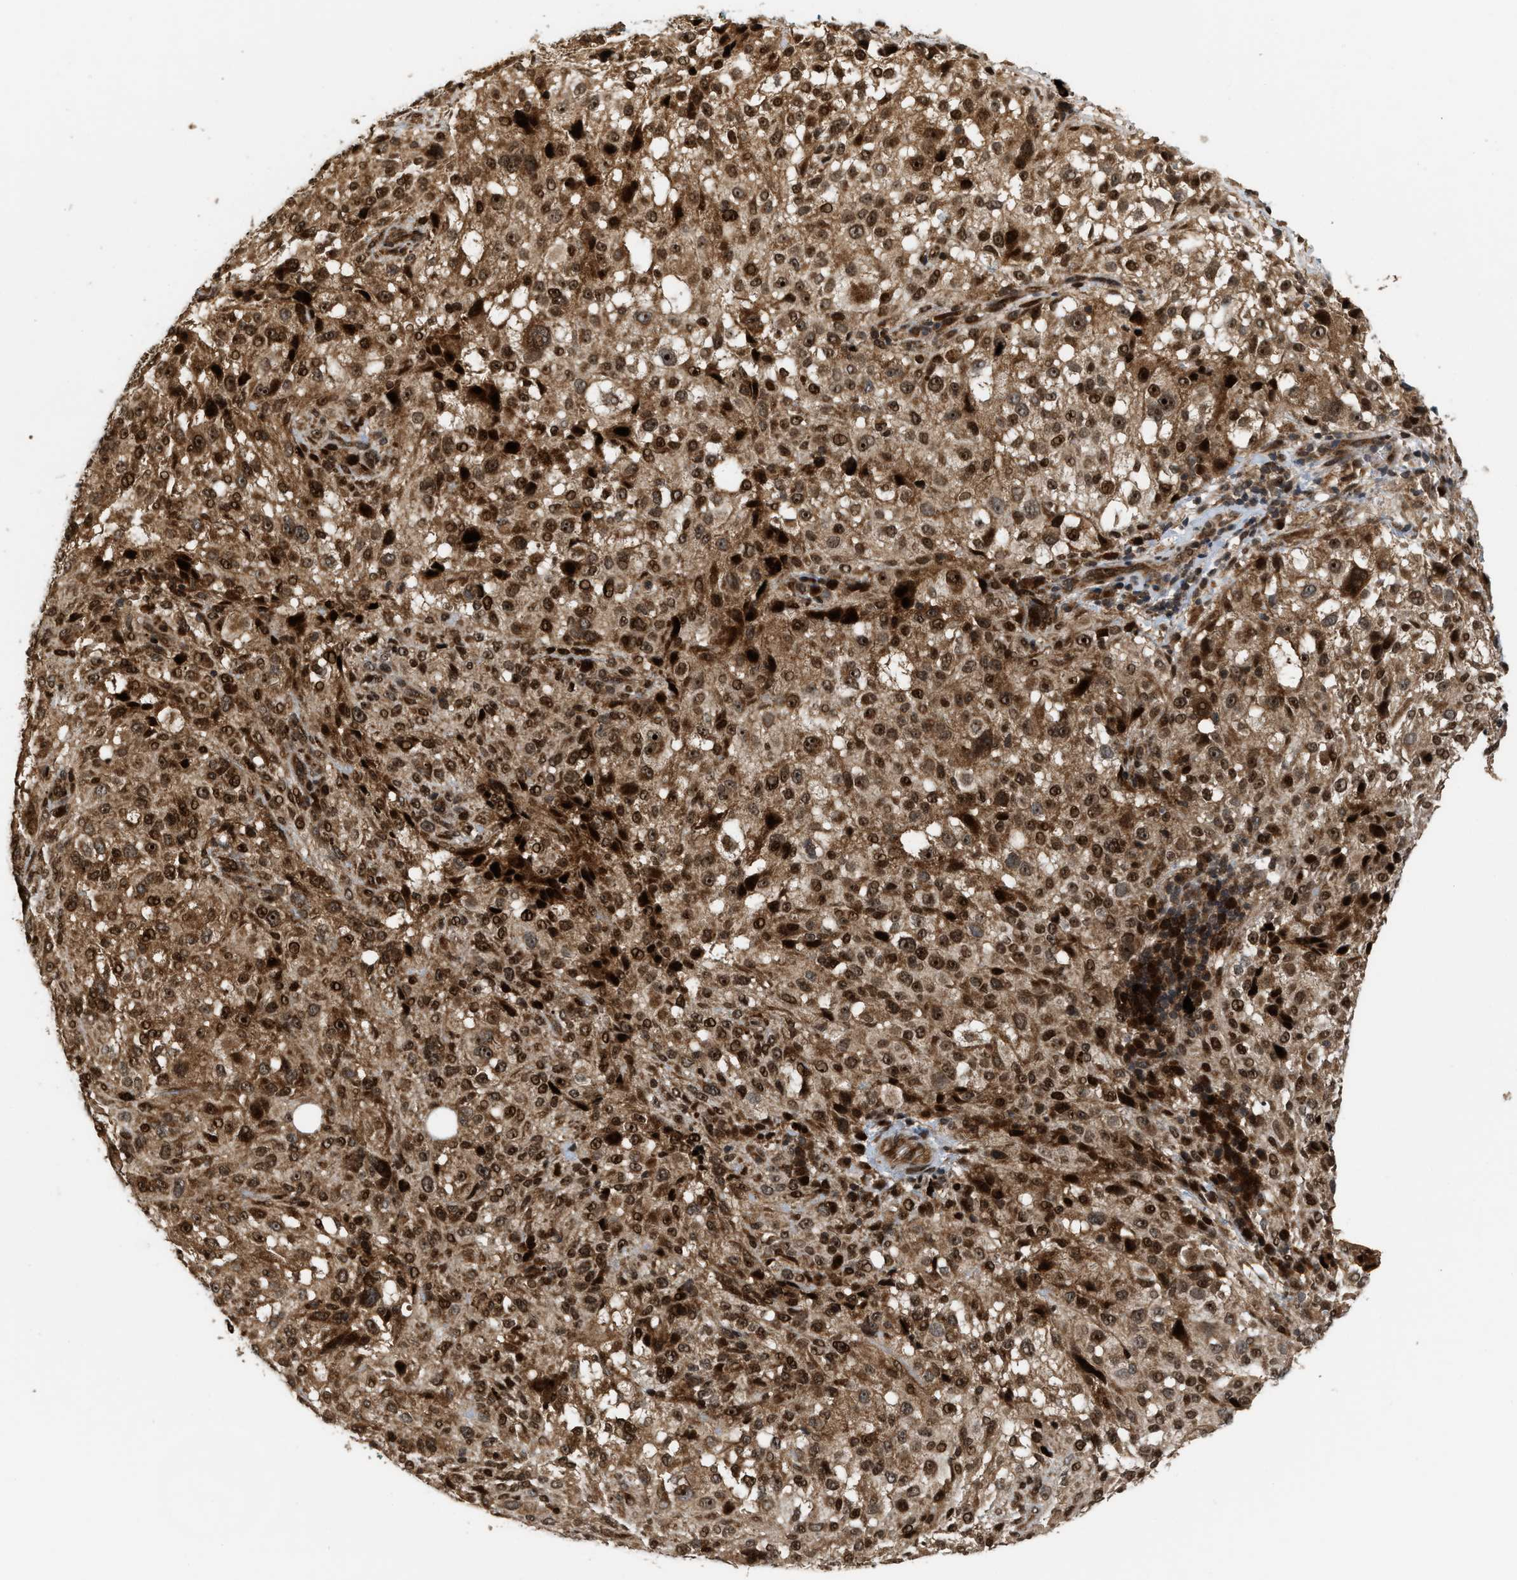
{"staining": {"intensity": "strong", "quantity": ">75%", "location": "cytoplasmic/membranous,nuclear"}, "tissue": "melanoma", "cell_type": "Tumor cells", "image_type": "cancer", "snomed": [{"axis": "morphology", "description": "Necrosis, NOS"}, {"axis": "morphology", "description": "Malignant melanoma, NOS"}, {"axis": "topography", "description": "Skin"}], "caption": "Protein staining demonstrates strong cytoplasmic/membranous and nuclear positivity in approximately >75% of tumor cells in malignant melanoma.", "gene": "ELP2", "patient": {"sex": "female", "age": 87}}